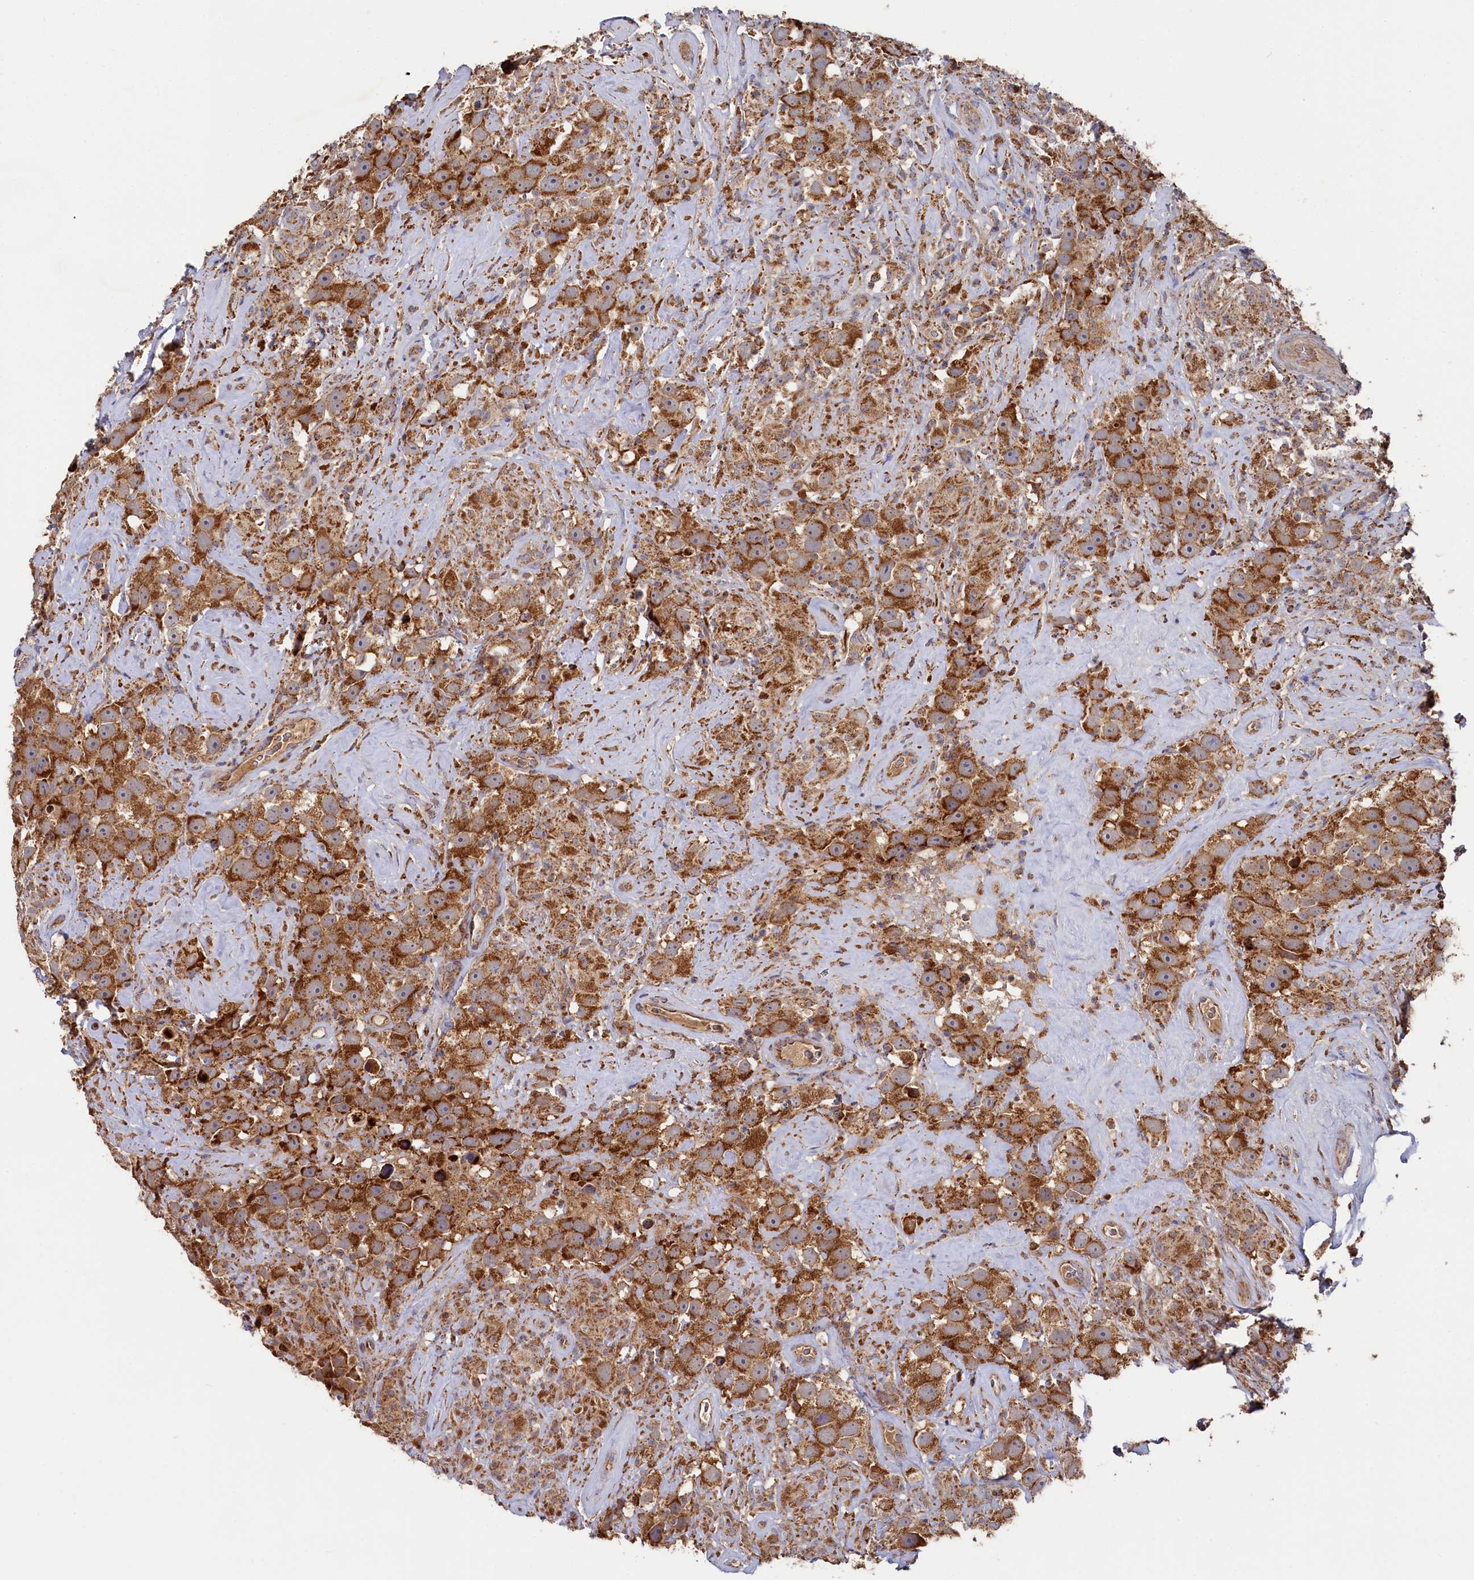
{"staining": {"intensity": "strong", "quantity": ">75%", "location": "cytoplasmic/membranous"}, "tissue": "testis cancer", "cell_type": "Tumor cells", "image_type": "cancer", "snomed": [{"axis": "morphology", "description": "Seminoma, NOS"}, {"axis": "topography", "description": "Testis"}], "caption": "Testis cancer (seminoma) tissue demonstrates strong cytoplasmic/membranous staining in approximately >75% of tumor cells", "gene": "HAUS2", "patient": {"sex": "male", "age": 49}}